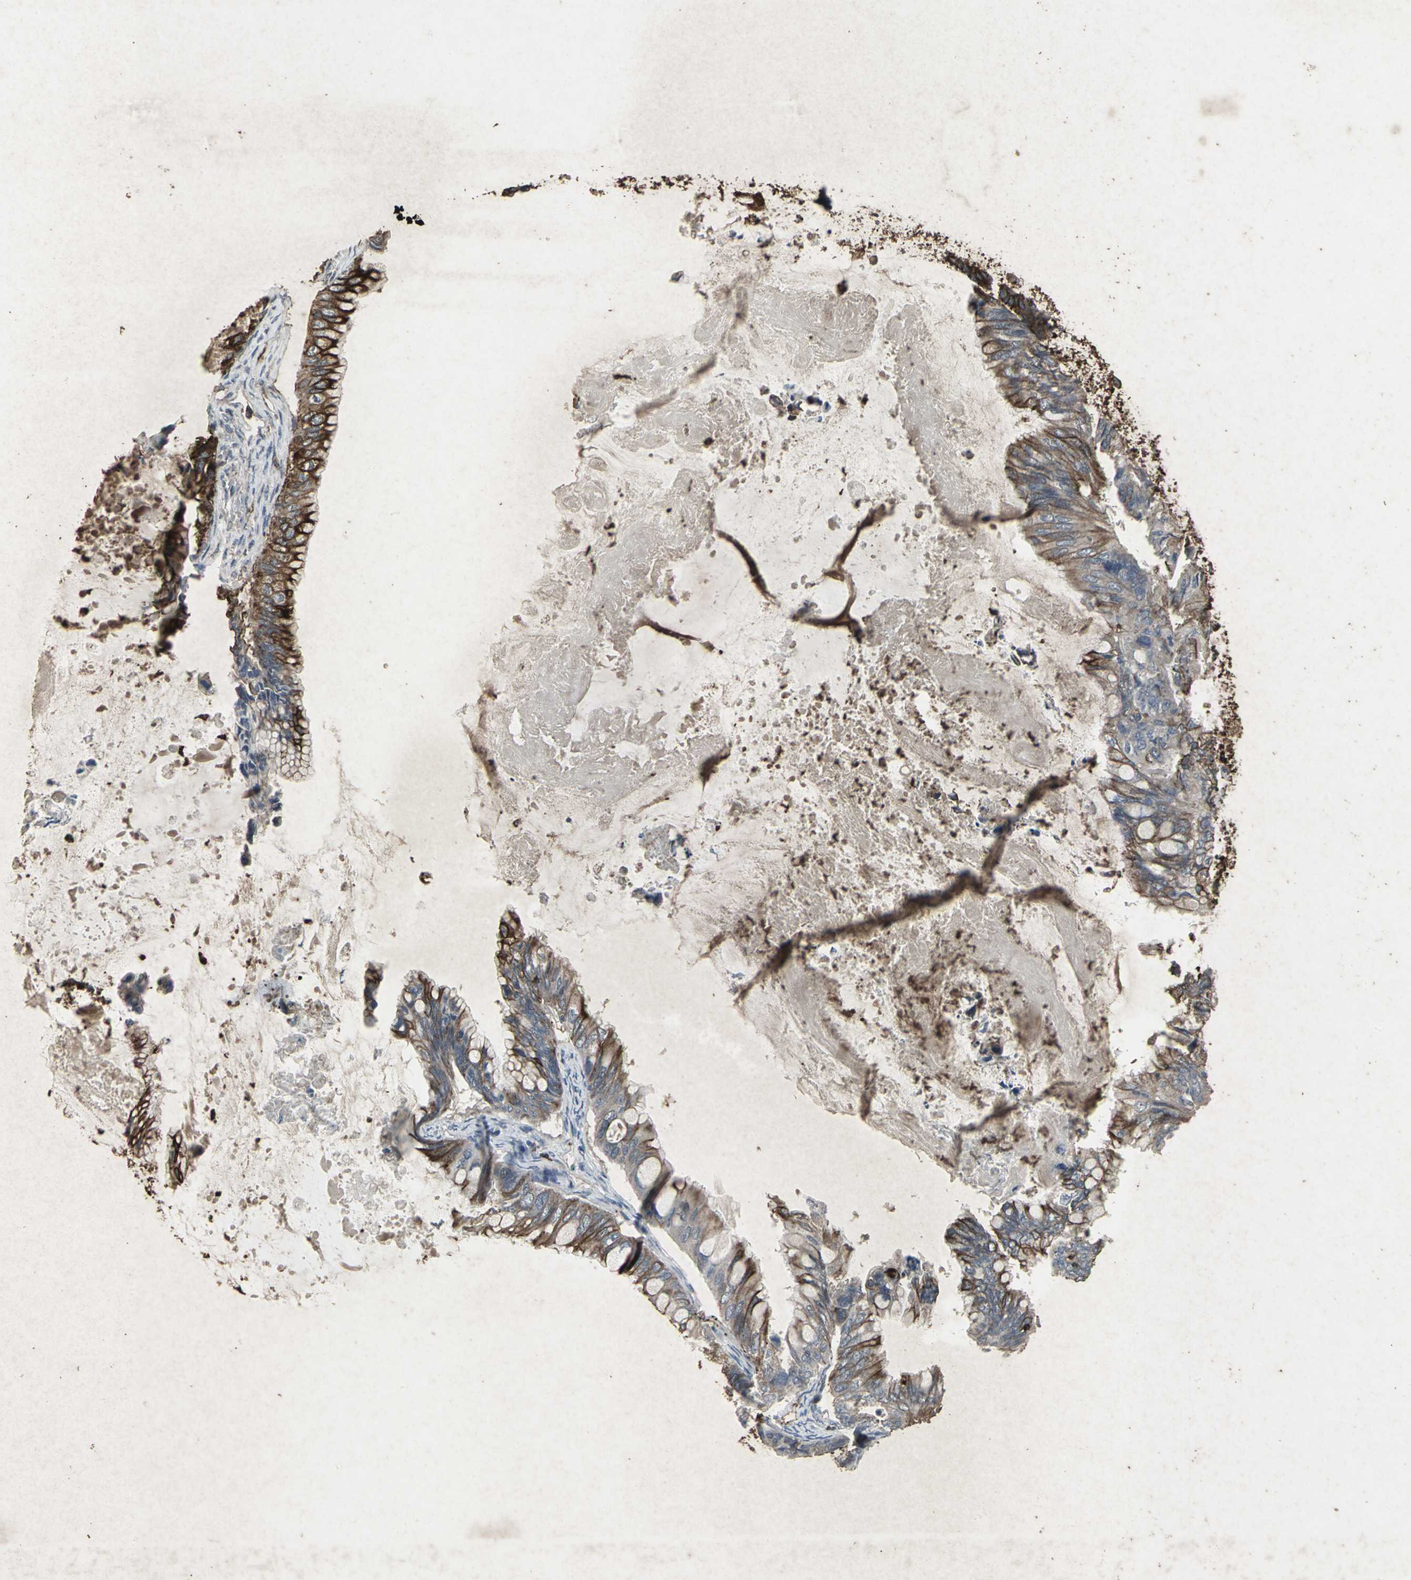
{"staining": {"intensity": "strong", "quantity": ">75%", "location": "cytoplasmic/membranous"}, "tissue": "ovarian cancer", "cell_type": "Tumor cells", "image_type": "cancer", "snomed": [{"axis": "morphology", "description": "Cystadenocarcinoma, mucinous, NOS"}, {"axis": "topography", "description": "Ovary"}], "caption": "Strong cytoplasmic/membranous positivity for a protein is identified in approximately >75% of tumor cells of mucinous cystadenocarcinoma (ovarian) using immunohistochemistry.", "gene": "CCR9", "patient": {"sex": "female", "age": 80}}